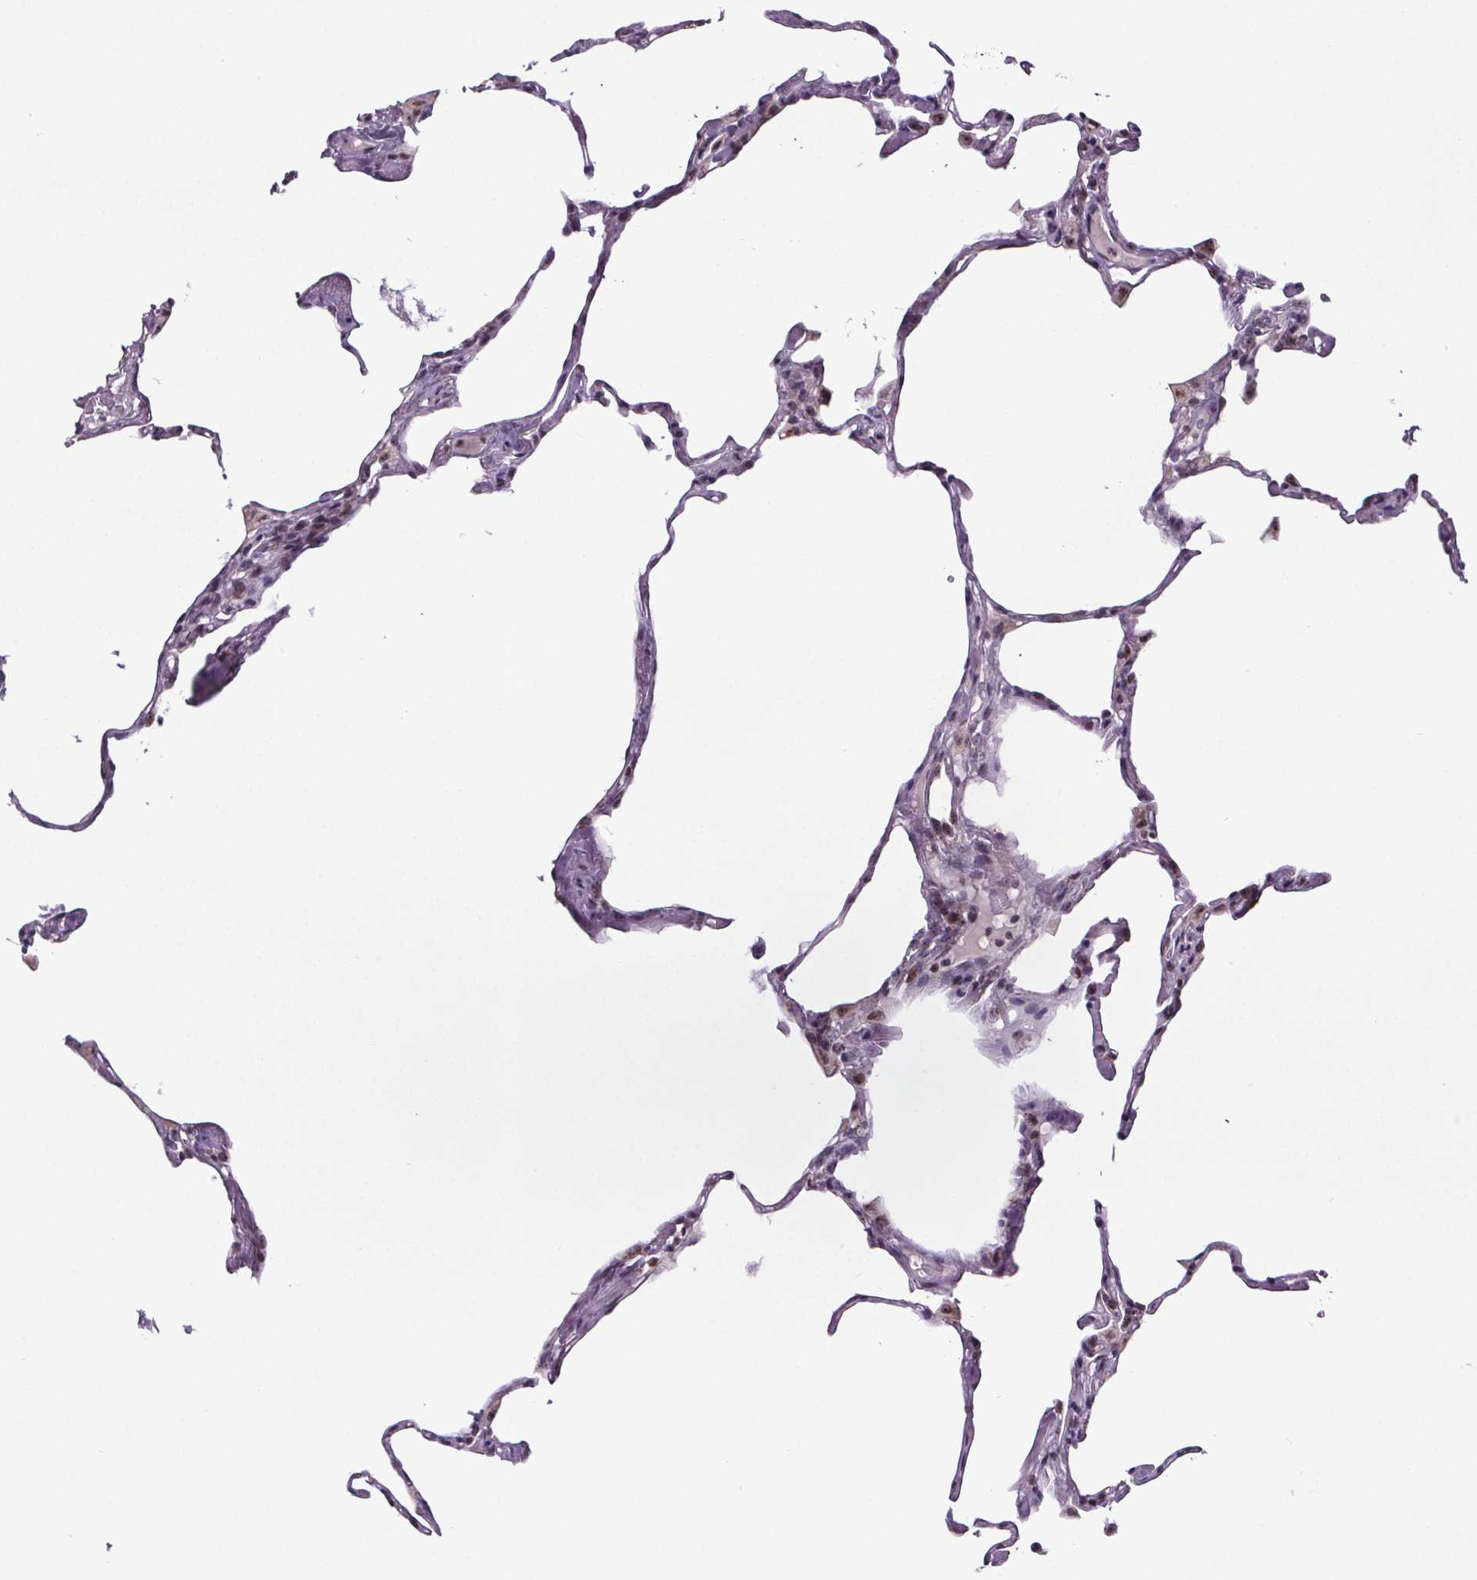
{"staining": {"intensity": "moderate", "quantity": "25%-75%", "location": "nuclear"}, "tissue": "lung", "cell_type": "Alveolar cells", "image_type": "normal", "snomed": [{"axis": "morphology", "description": "Normal tissue, NOS"}, {"axis": "topography", "description": "Lung"}], "caption": "Immunohistochemical staining of unremarkable lung exhibits moderate nuclear protein expression in approximately 25%-75% of alveolar cells.", "gene": "ATMIN", "patient": {"sex": "male", "age": 65}}